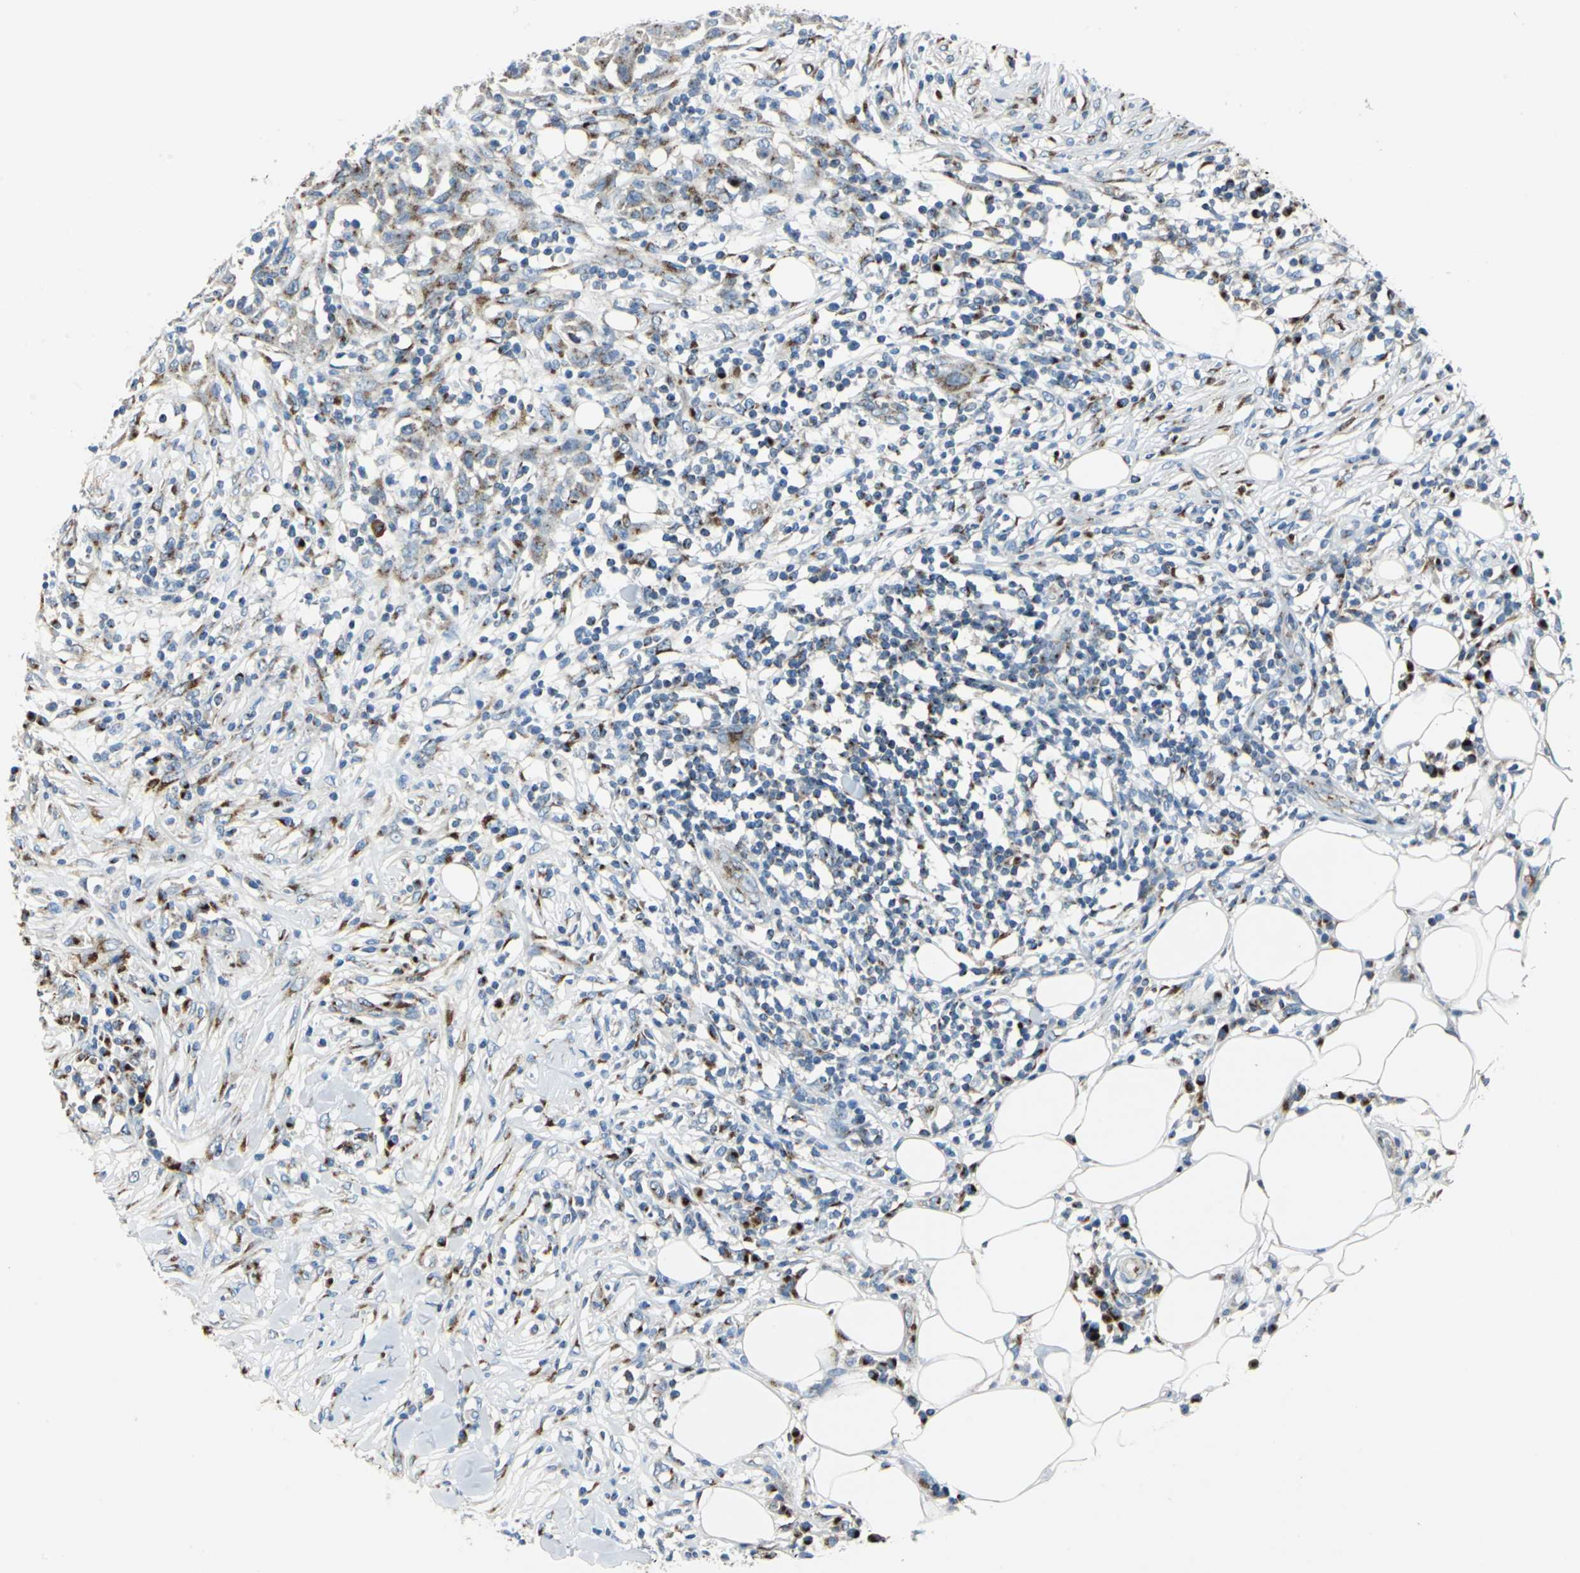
{"staining": {"intensity": "strong", "quantity": ">75%", "location": "cytoplasmic/membranous"}, "tissue": "skin cancer", "cell_type": "Tumor cells", "image_type": "cancer", "snomed": [{"axis": "morphology", "description": "Squamous cell carcinoma, NOS"}, {"axis": "topography", "description": "Skin"}], "caption": "Immunohistochemical staining of skin cancer reveals strong cytoplasmic/membranous protein expression in about >75% of tumor cells. The staining was performed using DAB to visualize the protein expression in brown, while the nuclei were stained in blue with hematoxylin (Magnification: 20x).", "gene": "GPR3", "patient": {"sex": "male", "age": 24}}